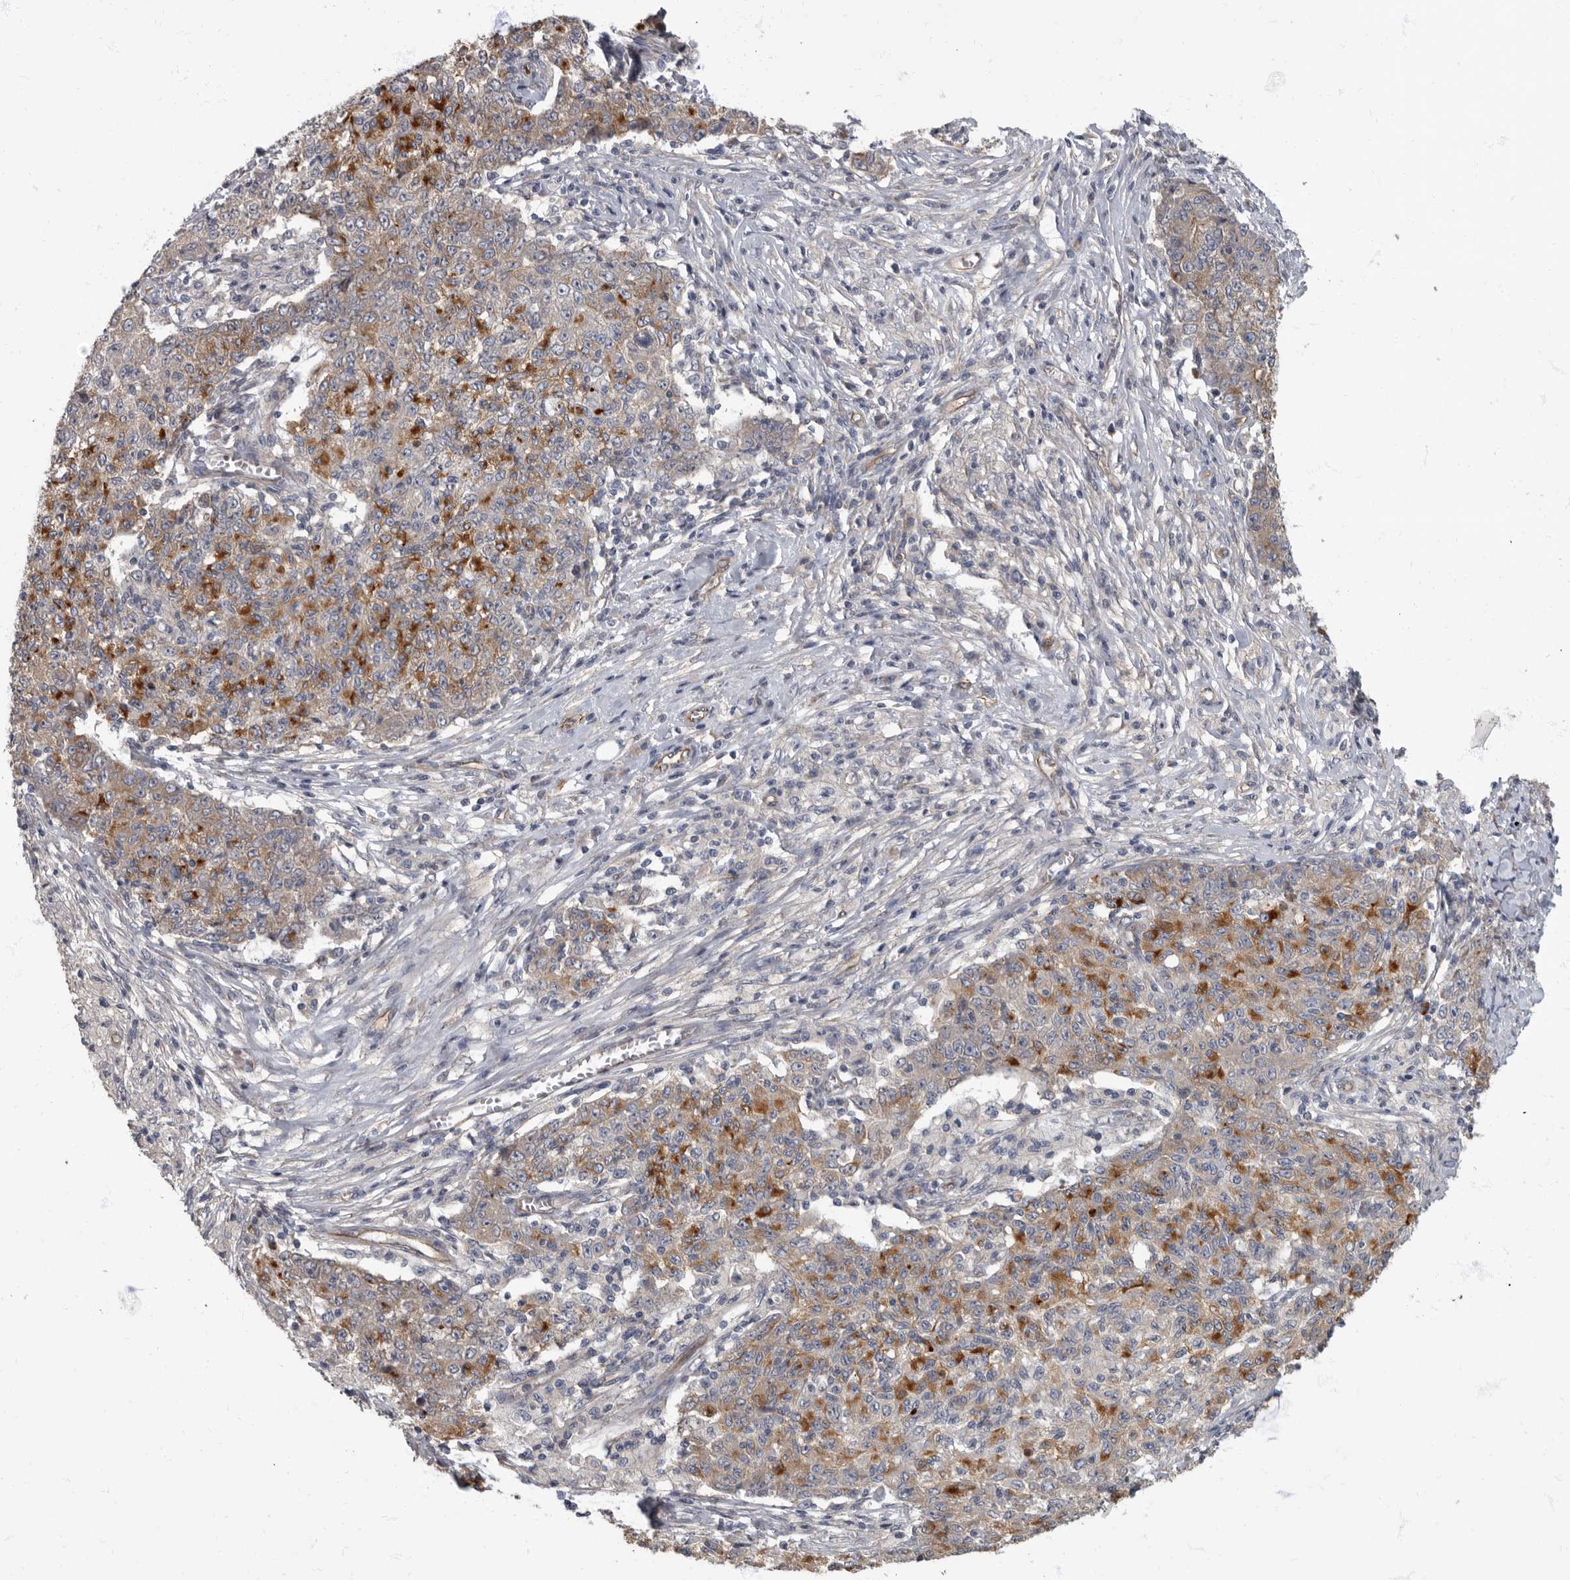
{"staining": {"intensity": "strong", "quantity": "25%-75%", "location": "cytoplasmic/membranous"}, "tissue": "ovarian cancer", "cell_type": "Tumor cells", "image_type": "cancer", "snomed": [{"axis": "morphology", "description": "Carcinoma, endometroid"}, {"axis": "topography", "description": "Ovary"}], "caption": "Immunohistochemical staining of human ovarian cancer shows high levels of strong cytoplasmic/membranous protein expression in about 25%-75% of tumor cells. The protein of interest is shown in brown color, while the nuclei are stained blue.", "gene": "PDK1", "patient": {"sex": "female", "age": 42}}